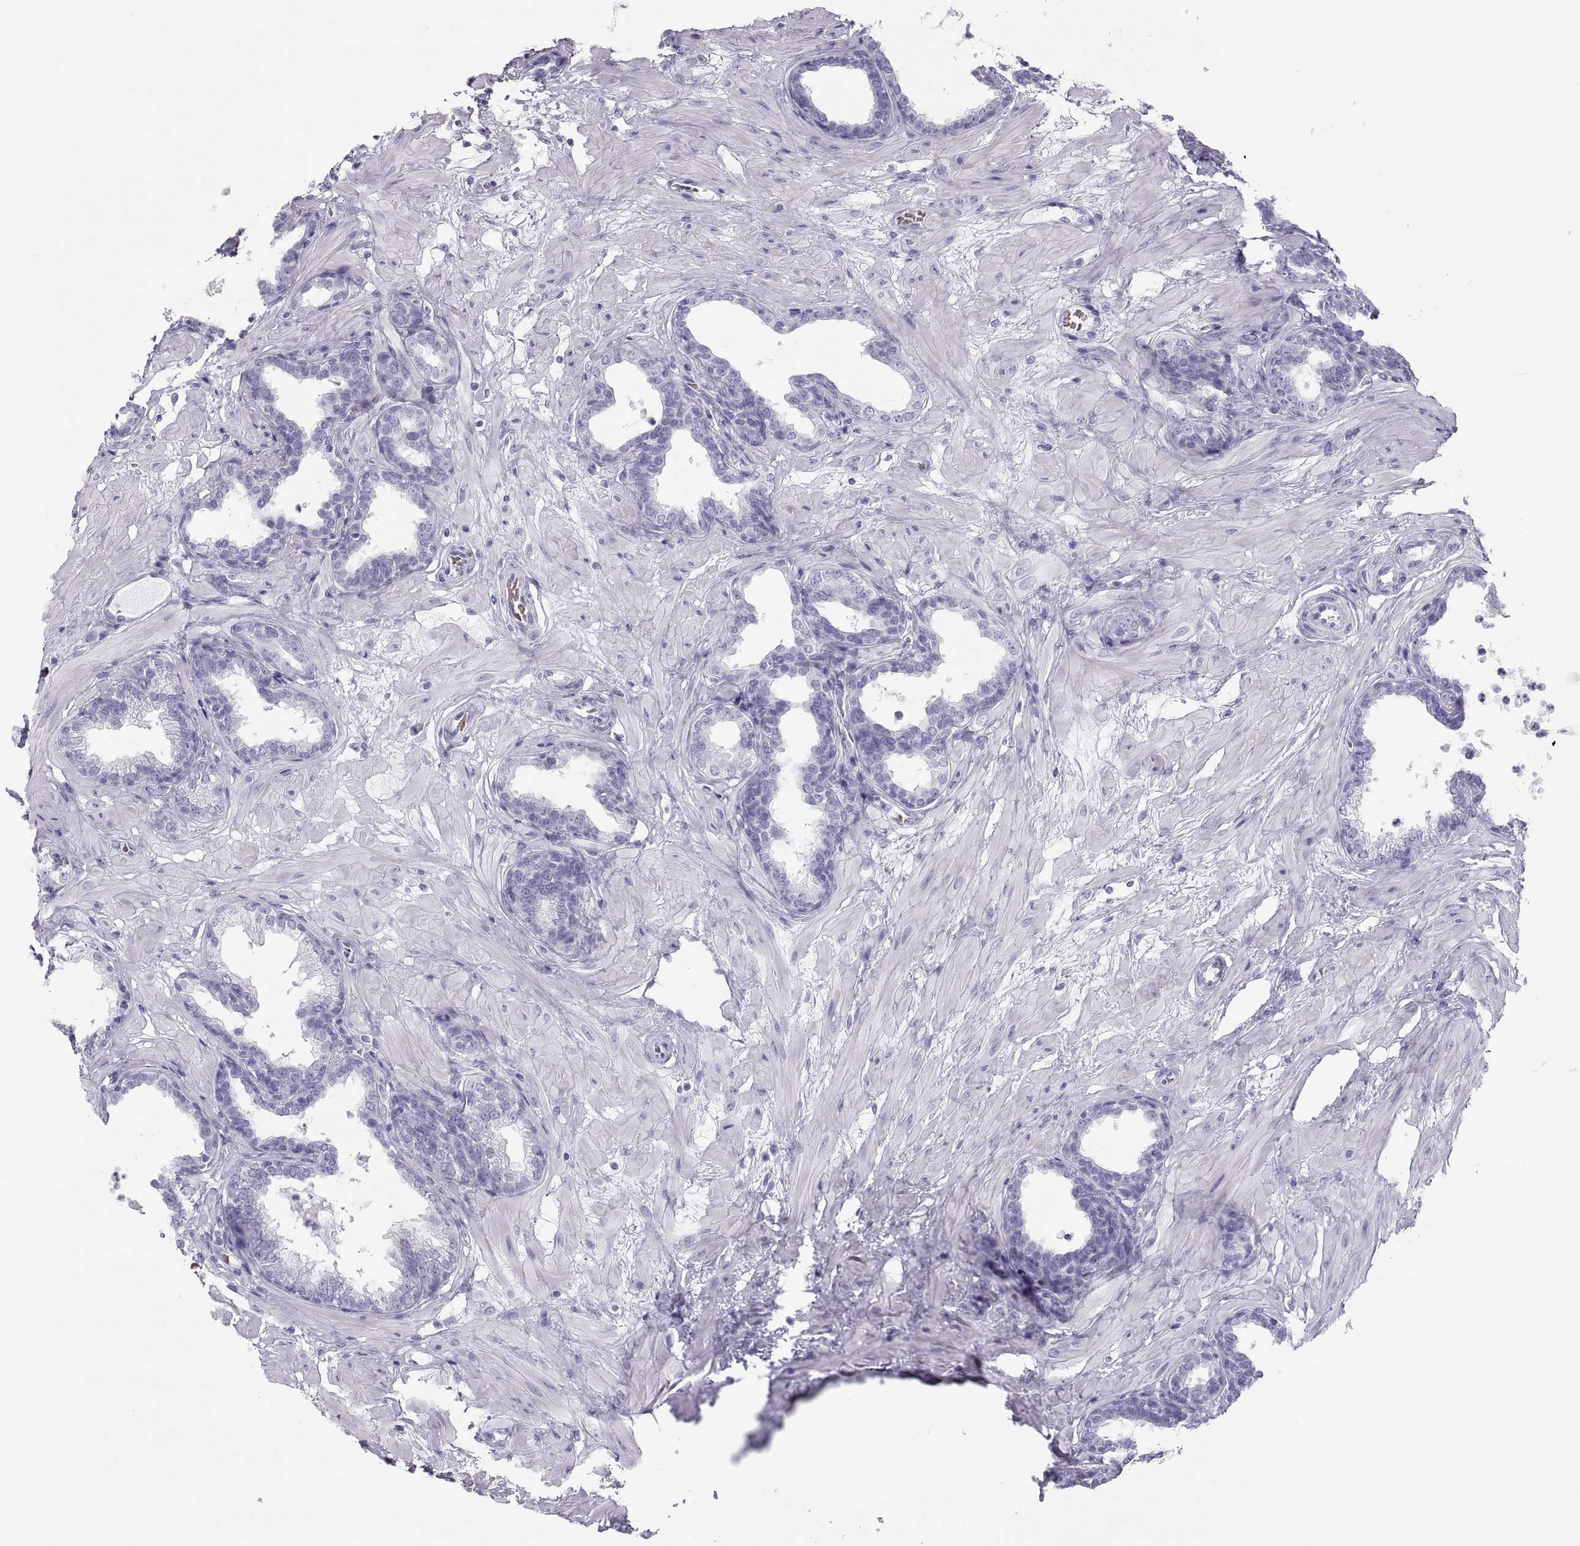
{"staining": {"intensity": "negative", "quantity": "none", "location": "none"}, "tissue": "prostate", "cell_type": "Glandular cells", "image_type": "normal", "snomed": [{"axis": "morphology", "description": "Normal tissue, NOS"}, {"axis": "topography", "description": "Prostate"}], "caption": "Glandular cells are negative for brown protein staining in benign prostate. (DAB immunohistochemistry visualized using brightfield microscopy, high magnification).", "gene": "SEMG1", "patient": {"sex": "male", "age": 37}}